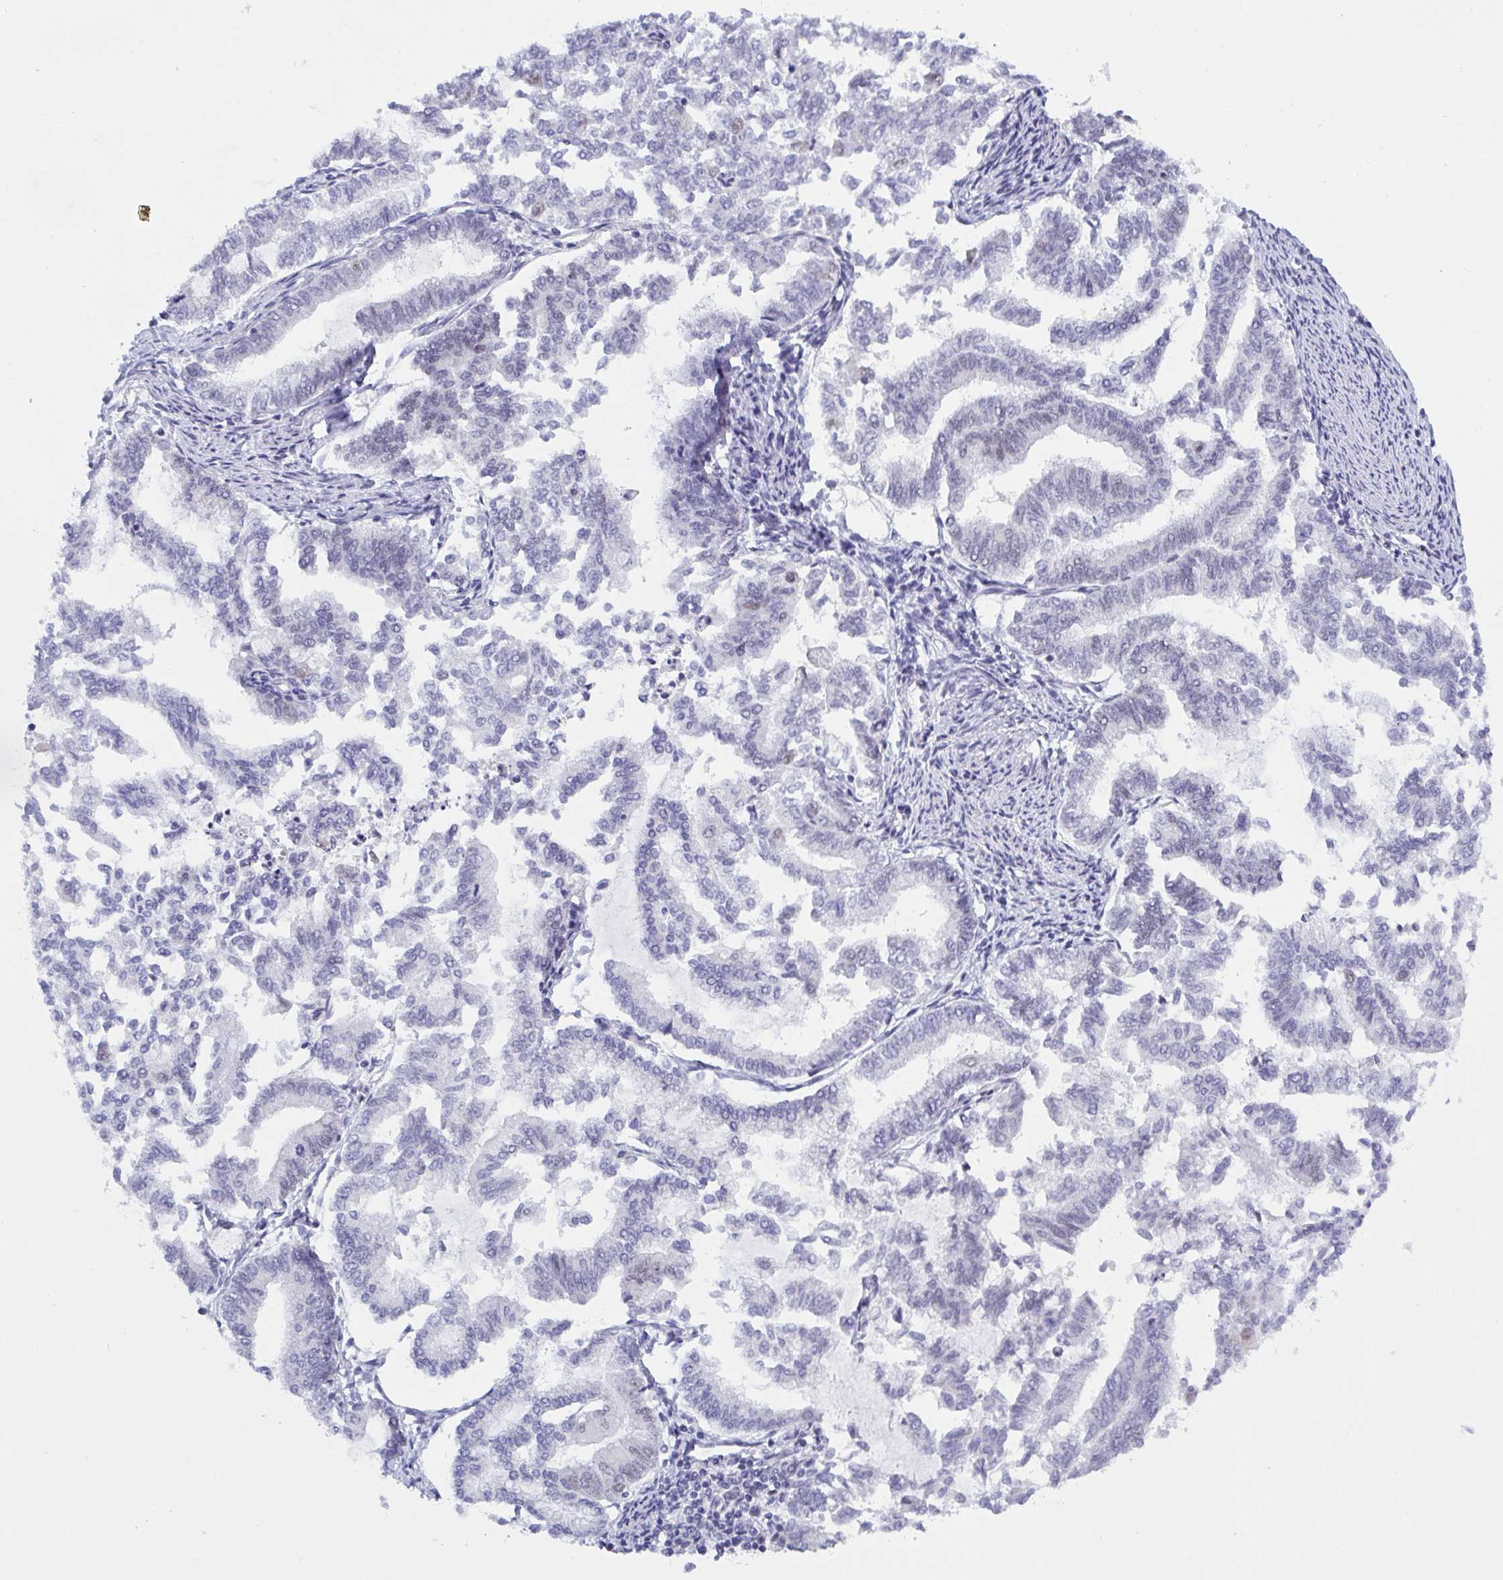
{"staining": {"intensity": "negative", "quantity": "none", "location": "none"}, "tissue": "endometrial cancer", "cell_type": "Tumor cells", "image_type": "cancer", "snomed": [{"axis": "morphology", "description": "Adenocarcinoma, NOS"}, {"axis": "topography", "description": "Endometrium"}], "caption": "Image shows no protein positivity in tumor cells of endometrial adenocarcinoma tissue.", "gene": "PPP1R10", "patient": {"sex": "female", "age": 79}}